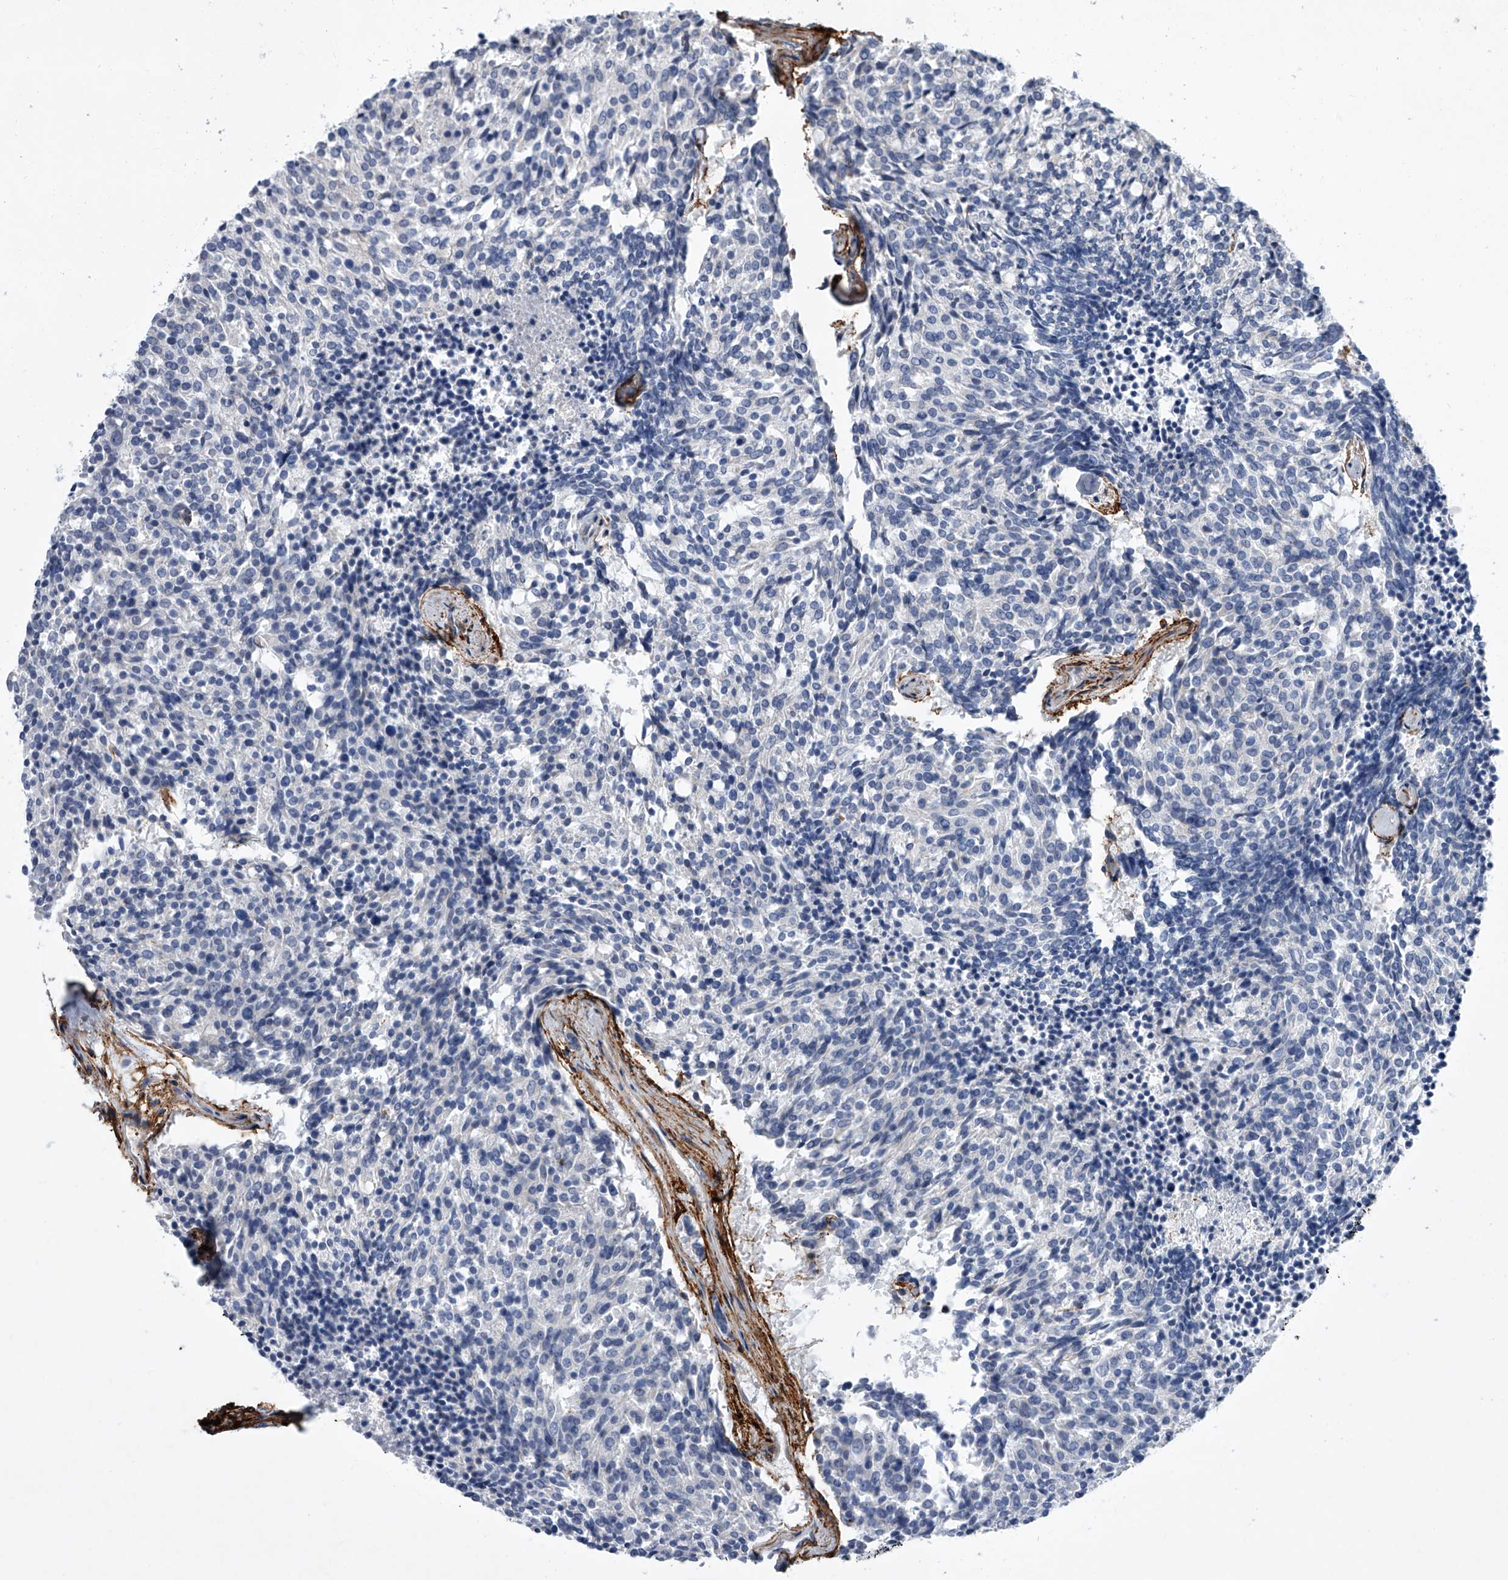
{"staining": {"intensity": "negative", "quantity": "none", "location": "none"}, "tissue": "carcinoid", "cell_type": "Tumor cells", "image_type": "cancer", "snomed": [{"axis": "morphology", "description": "Carcinoid, malignant, NOS"}, {"axis": "topography", "description": "Pancreas"}], "caption": "This is a micrograph of immunohistochemistry (IHC) staining of carcinoid, which shows no staining in tumor cells.", "gene": "ALG14", "patient": {"sex": "female", "age": 54}}